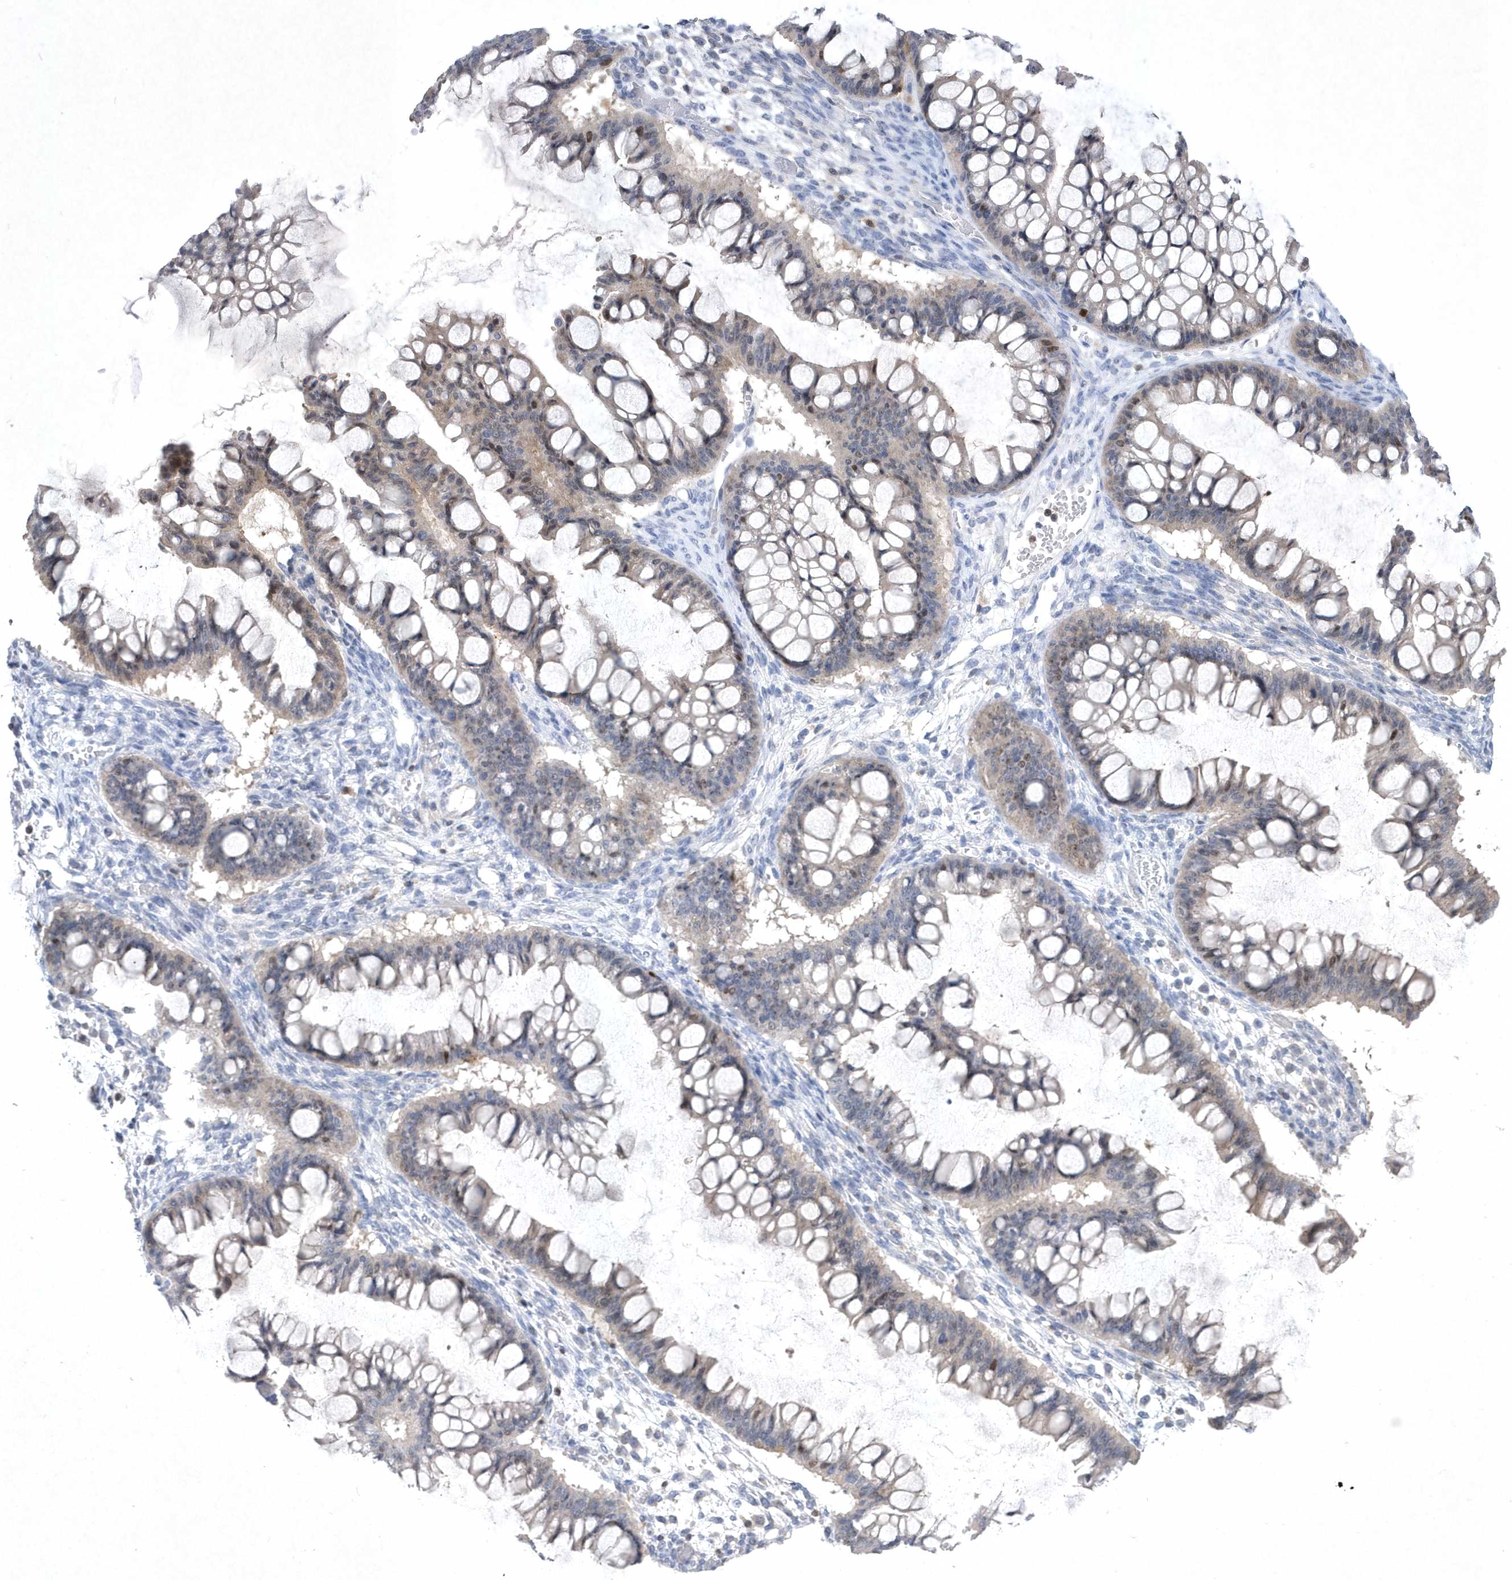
{"staining": {"intensity": "negative", "quantity": "none", "location": "none"}, "tissue": "ovarian cancer", "cell_type": "Tumor cells", "image_type": "cancer", "snomed": [{"axis": "morphology", "description": "Cystadenocarcinoma, mucinous, NOS"}, {"axis": "topography", "description": "Ovary"}], "caption": "High power microscopy photomicrograph of an IHC photomicrograph of mucinous cystadenocarcinoma (ovarian), revealing no significant expression in tumor cells. Nuclei are stained in blue.", "gene": "BHLHA15", "patient": {"sex": "female", "age": 73}}